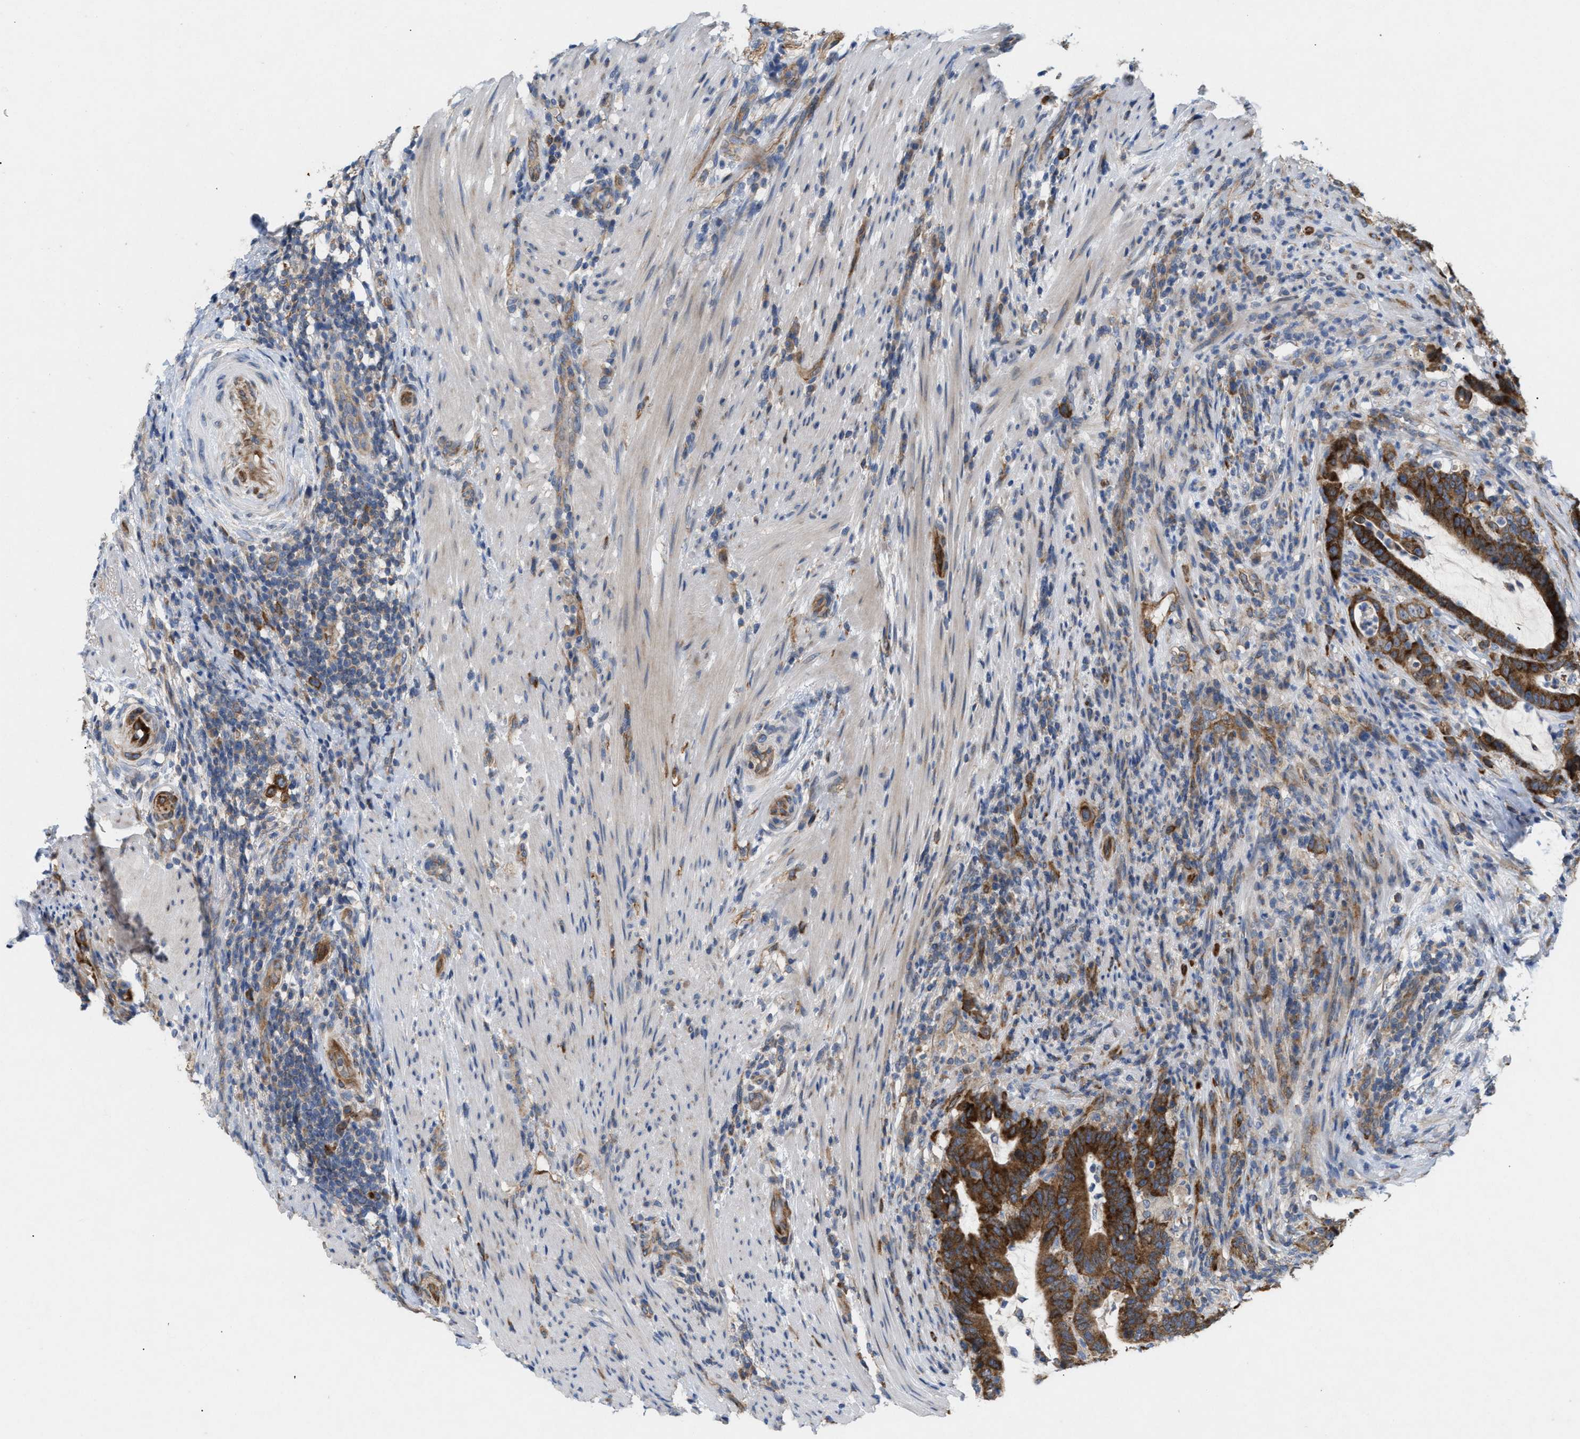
{"staining": {"intensity": "strong", "quantity": ">75%", "location": "cytoplasmic/membranous"}, "tissue": "colorectal cancer", "cell_type": "Tumor cells", "image_type": "cancer", "snomed": [{"axis": "morphology", "description": "Adenocarcinoma, NOS"}, {"axis": "topography", "description": "Colon"}], "caption": "High-magnification brightfield microscopy of adenocarcinoma (colorectal) stained with DAB (3,3'-diaminobenzidine) (brown) and counterstained with hematoxylin (blue). tumor cells exhibit strong cytoplasmic/membranous expression is seen in approximately>75% of cells.", "gene": "UBAP2", "patient": {"sex": "female", "age": 66}}